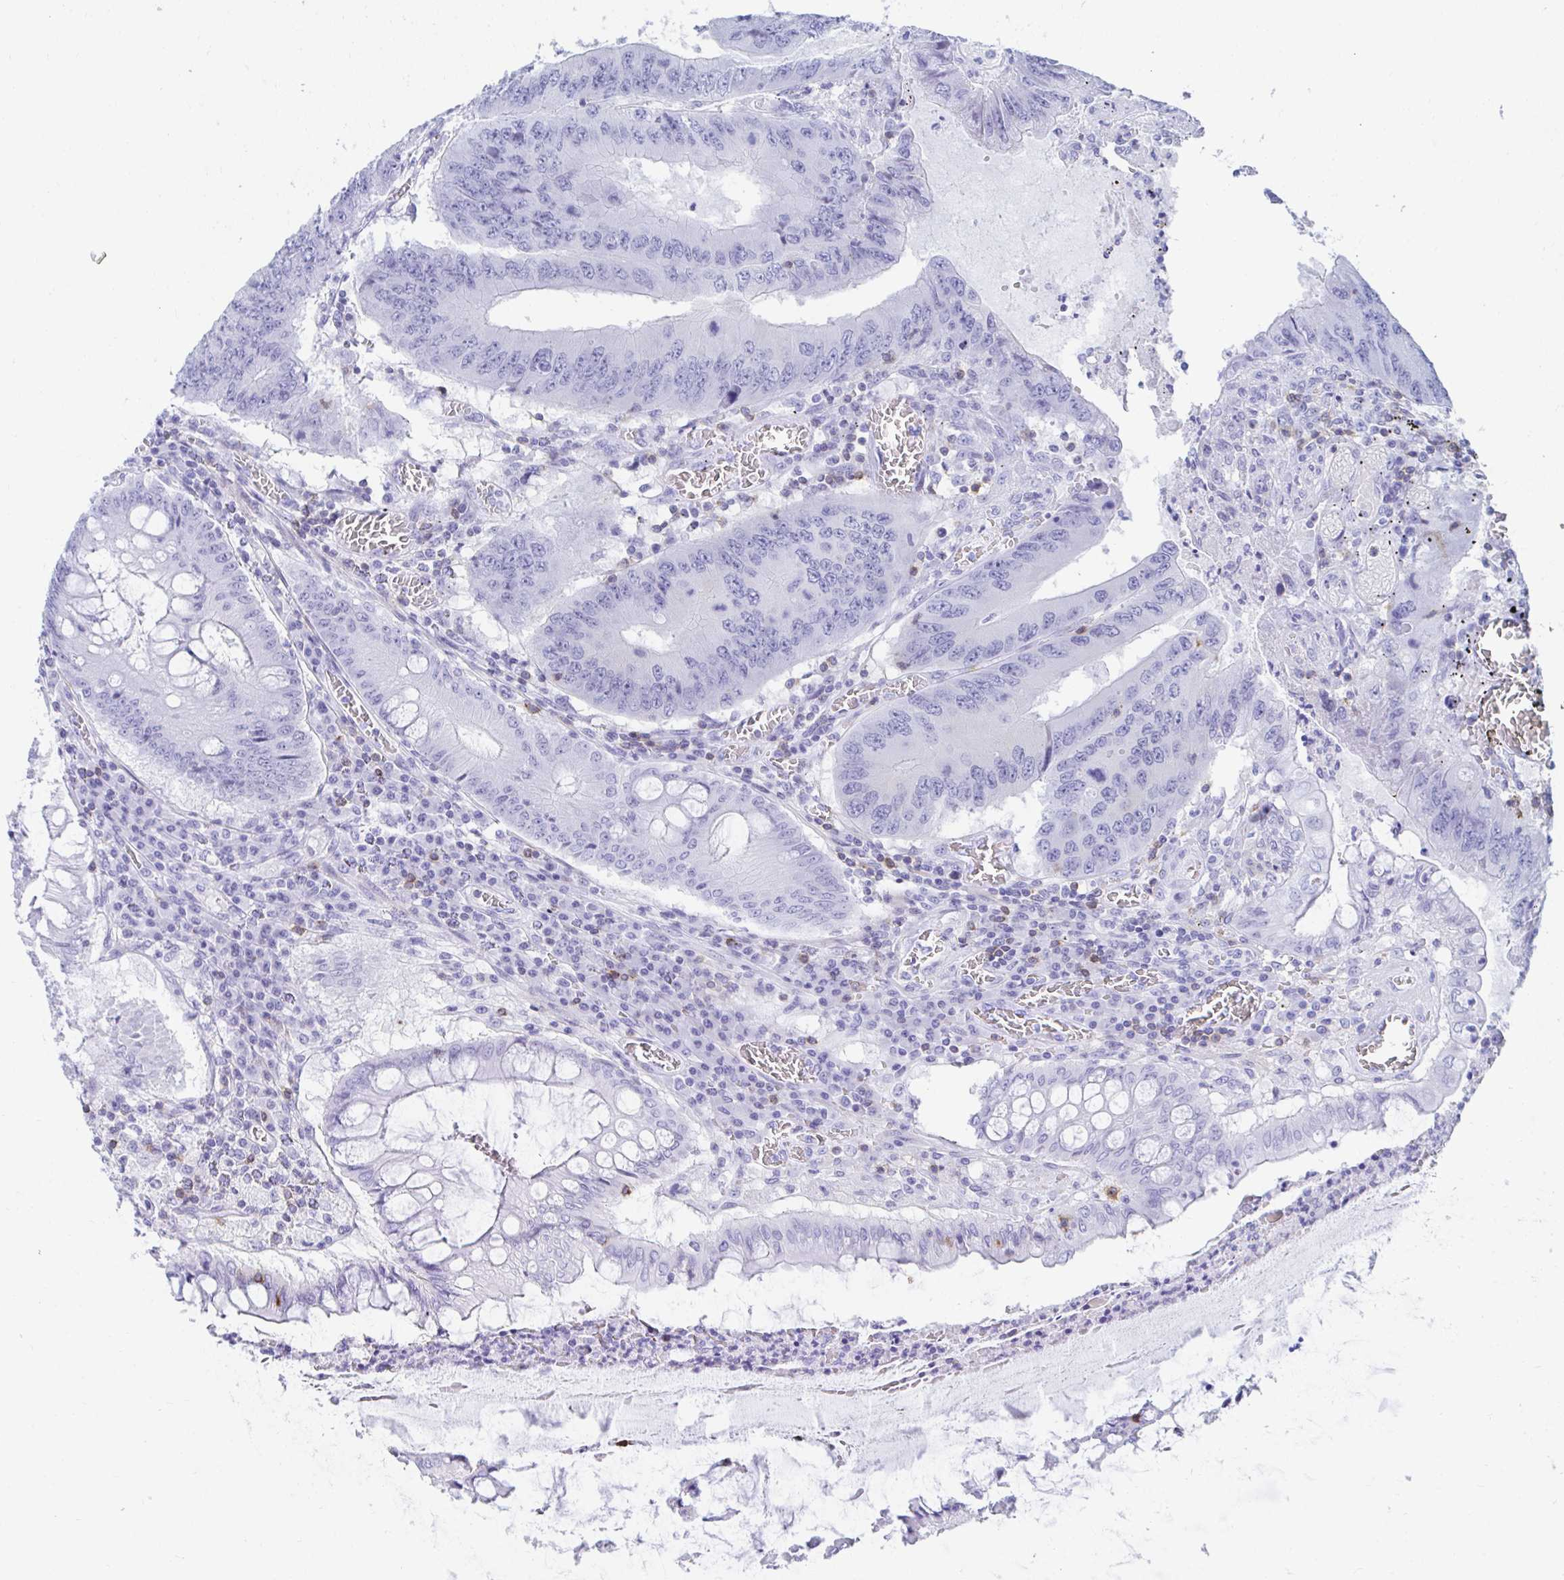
{"staining": {"intensity": "negative", "quantity": "none", "location": "none"}, "tissue": "colorectal cancer", "cell_type": "Tumor cells", "image_type": "cancer", "snomed": [{"axis": "morphology", "description": "Adenocarcinoma, NOS"}, {"axis": "topography", "description": "Colon"}], "caption": "Micrograph shows no protein expression in tumor cells of adenocarcinoma (colorectal) tissue.", "gene": "CD7", "patient": {"sex": "male", "age": 53}}